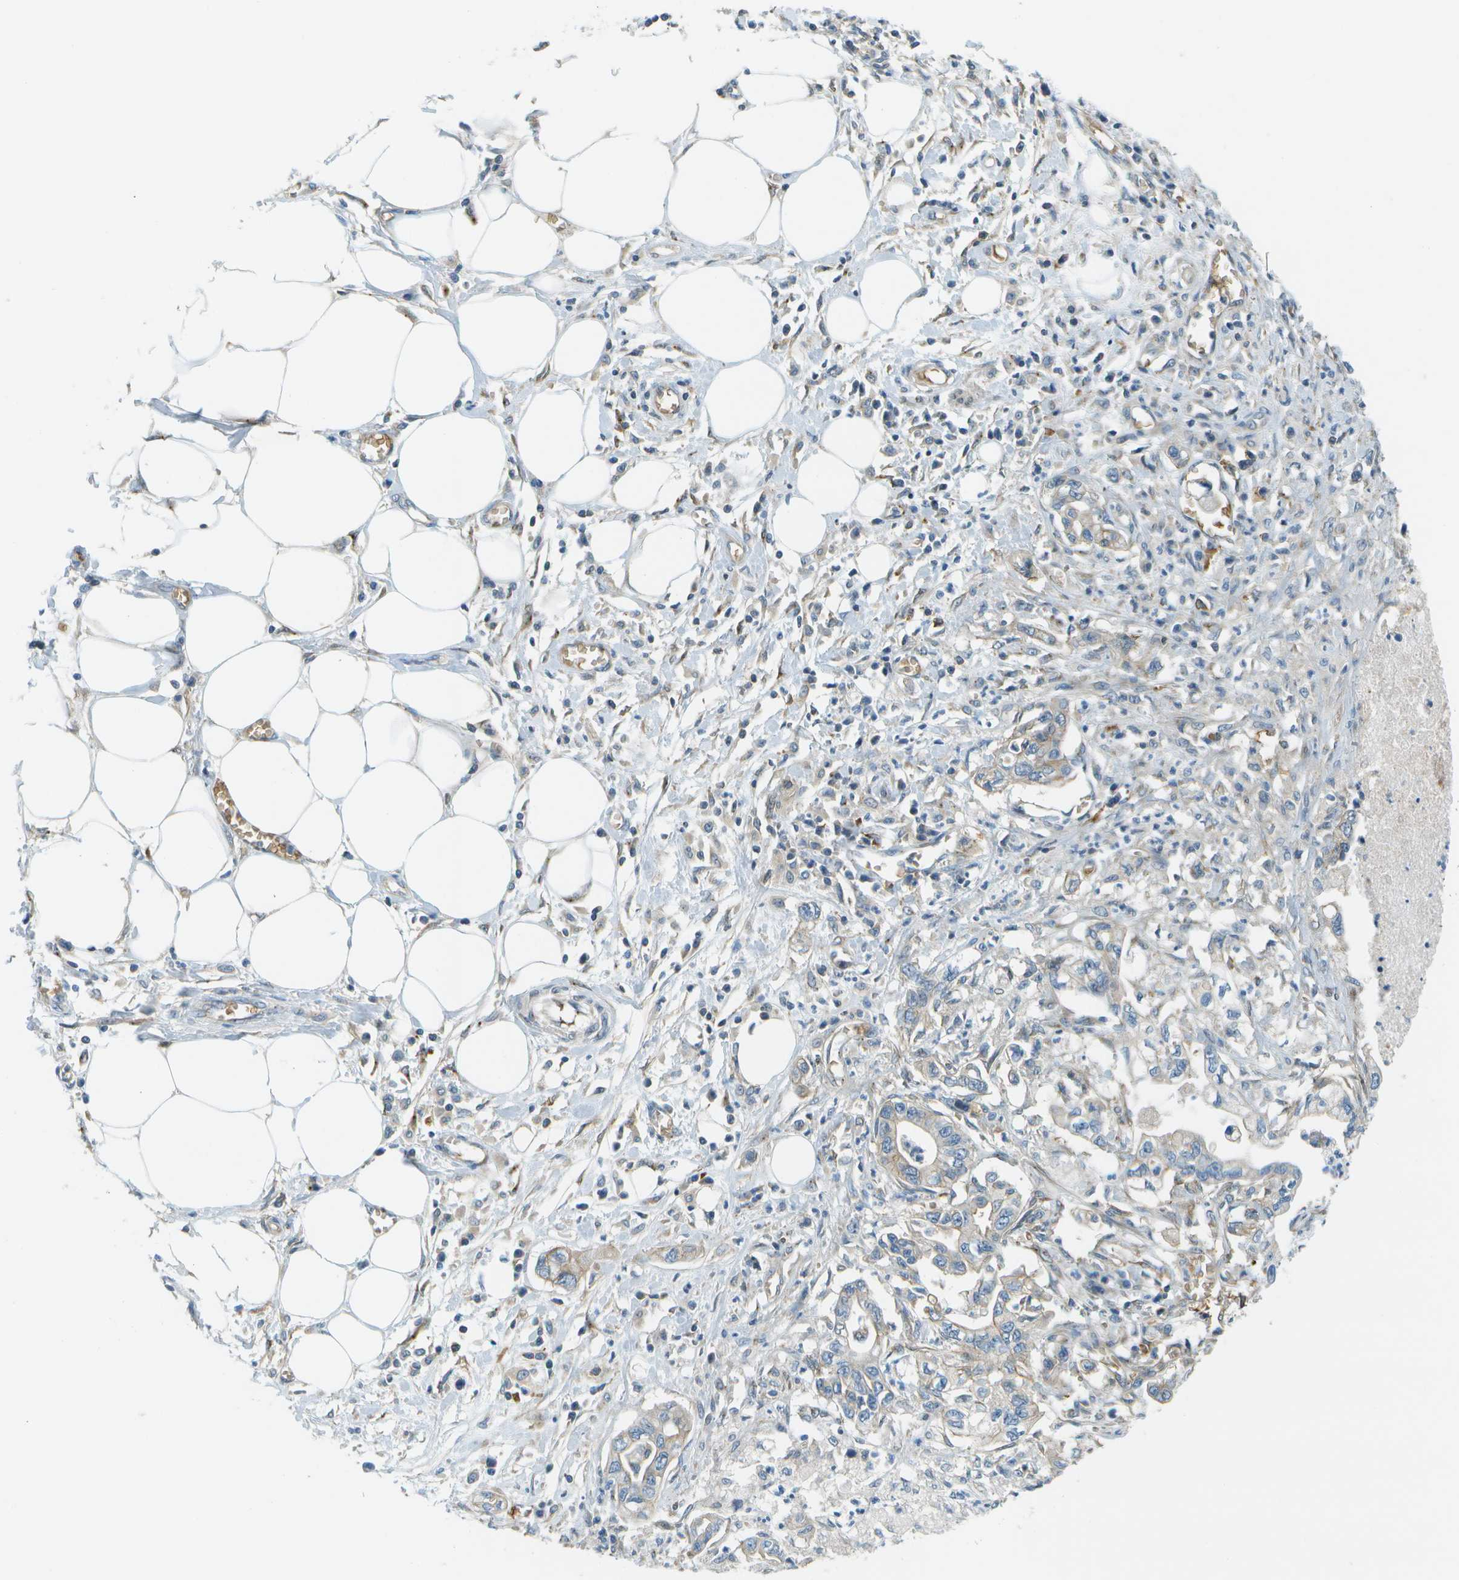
{"staining": {"intensity": "weak", "quantity": "25%-75%", "location": "cytoplasmic/membranous"}, "tissue": "pancreatic cancer", "cell_type": "Tumor cells", "image_type": "cancer", "snomed": [{"axis": "morphology", "description": "Adenocarcinoma, NOS"}, {"axis": "topography", "description": "Pancreas"}], "caption": "A brown stain shows weak cytoplasmic/membranous positivity of a protein in adenocarcinoma (pancreatic) tumor cells.", "gene": "CTIF", "patient": {"sex": "male", "age": 56}}